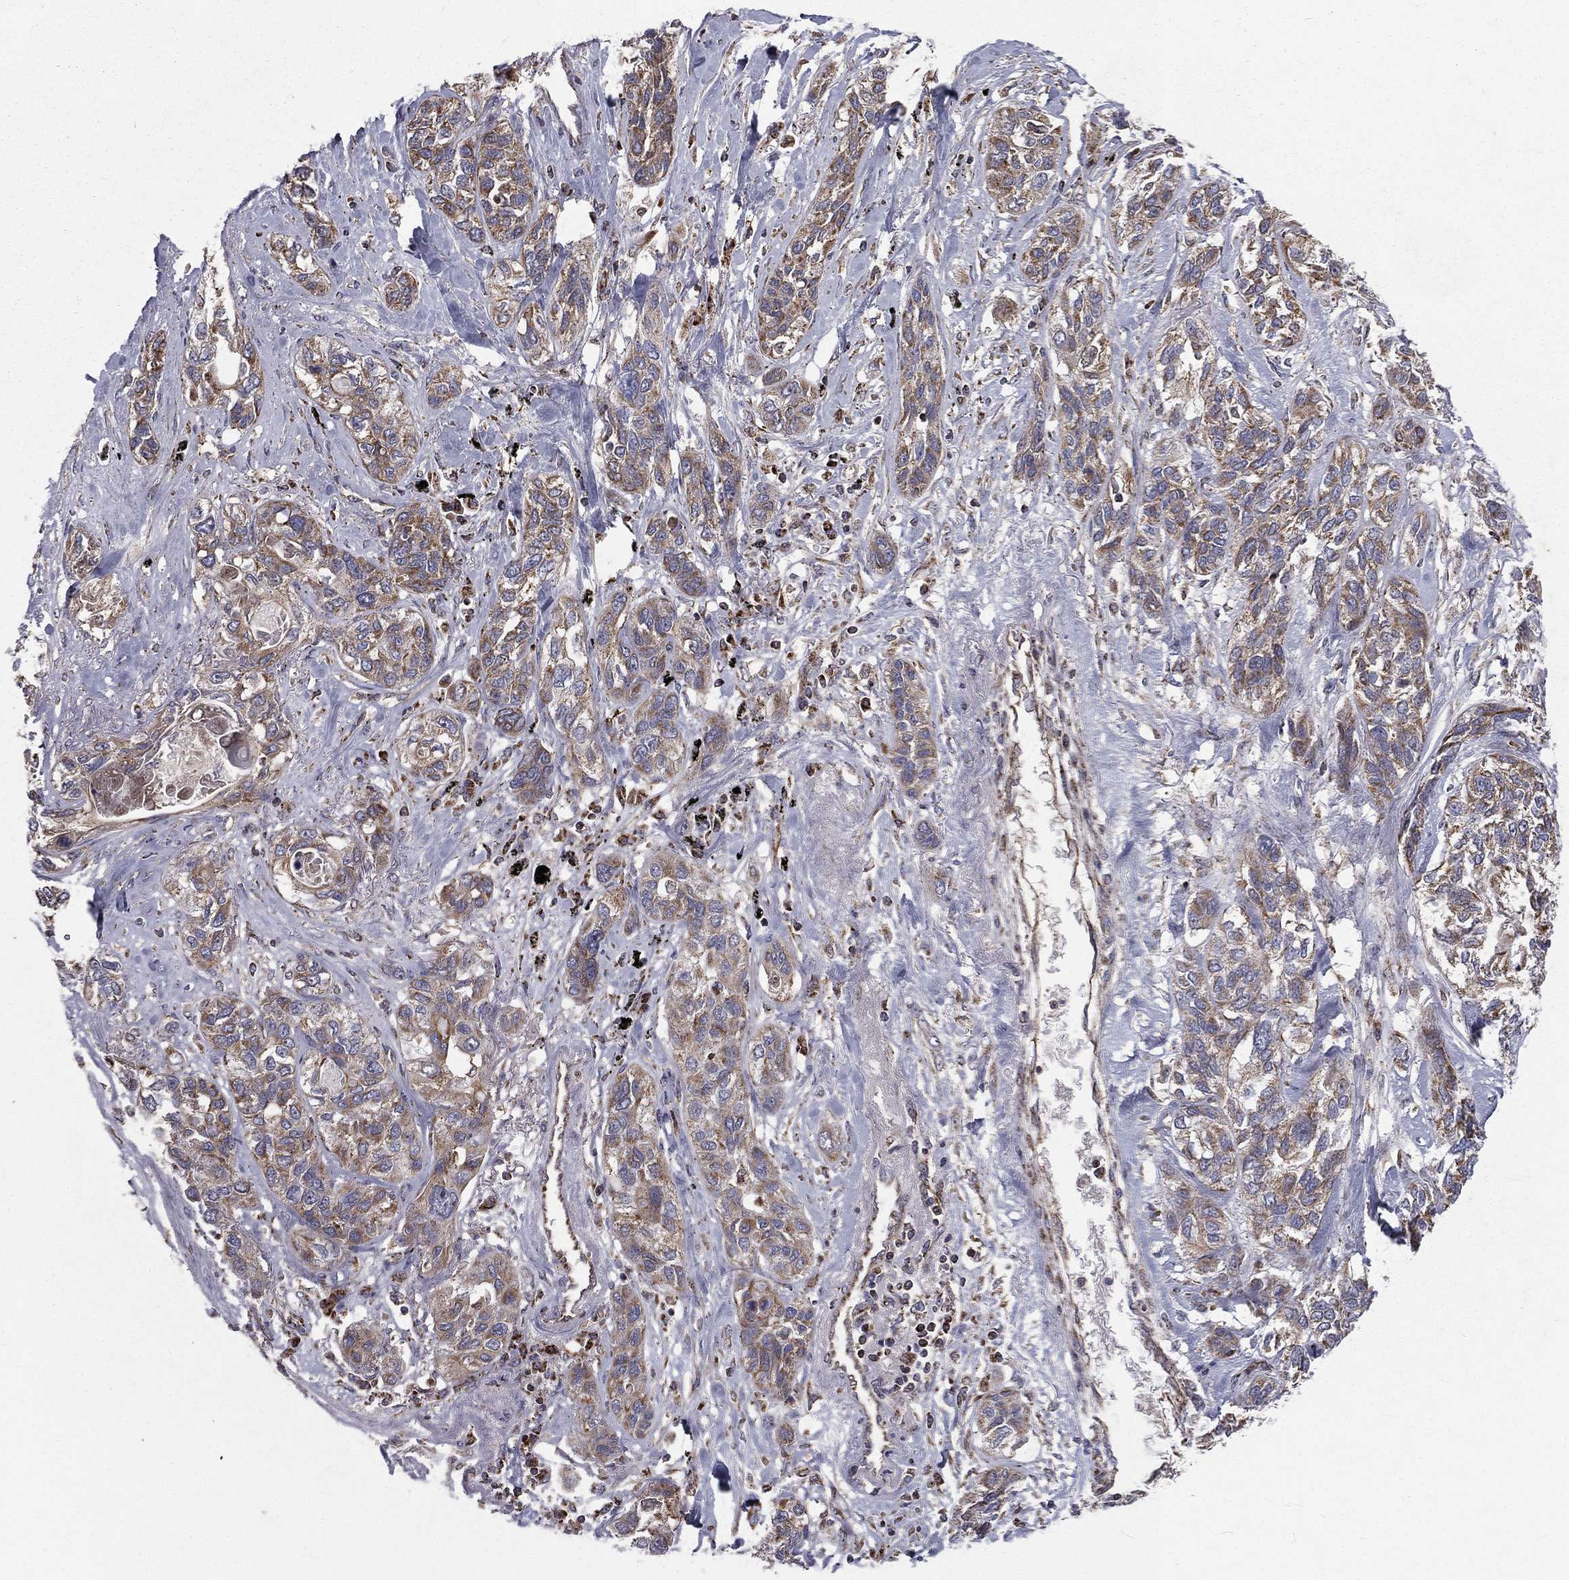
{"staining": {"intensity": "weak", "quantity": "25%-75%", "location": "cytoplasmic/membranous"}, "tissue": "lung cancer", "cell_type": "Tumor cells", "image_type": "cancer", "snomed": [{"axis": "morphology", "description": "Squamous cell carcinoma, NOS"}, {"axis": "topography", "description": "Lung"}], "caption": "Tumor cells display low levels of weak cytoplasmic/membranous staining in about 25%-75% of cells in lung cancer (squamous cell carcinoma).", "gene": "GPD1", "patient": {"sex": "female", "age": 70}}